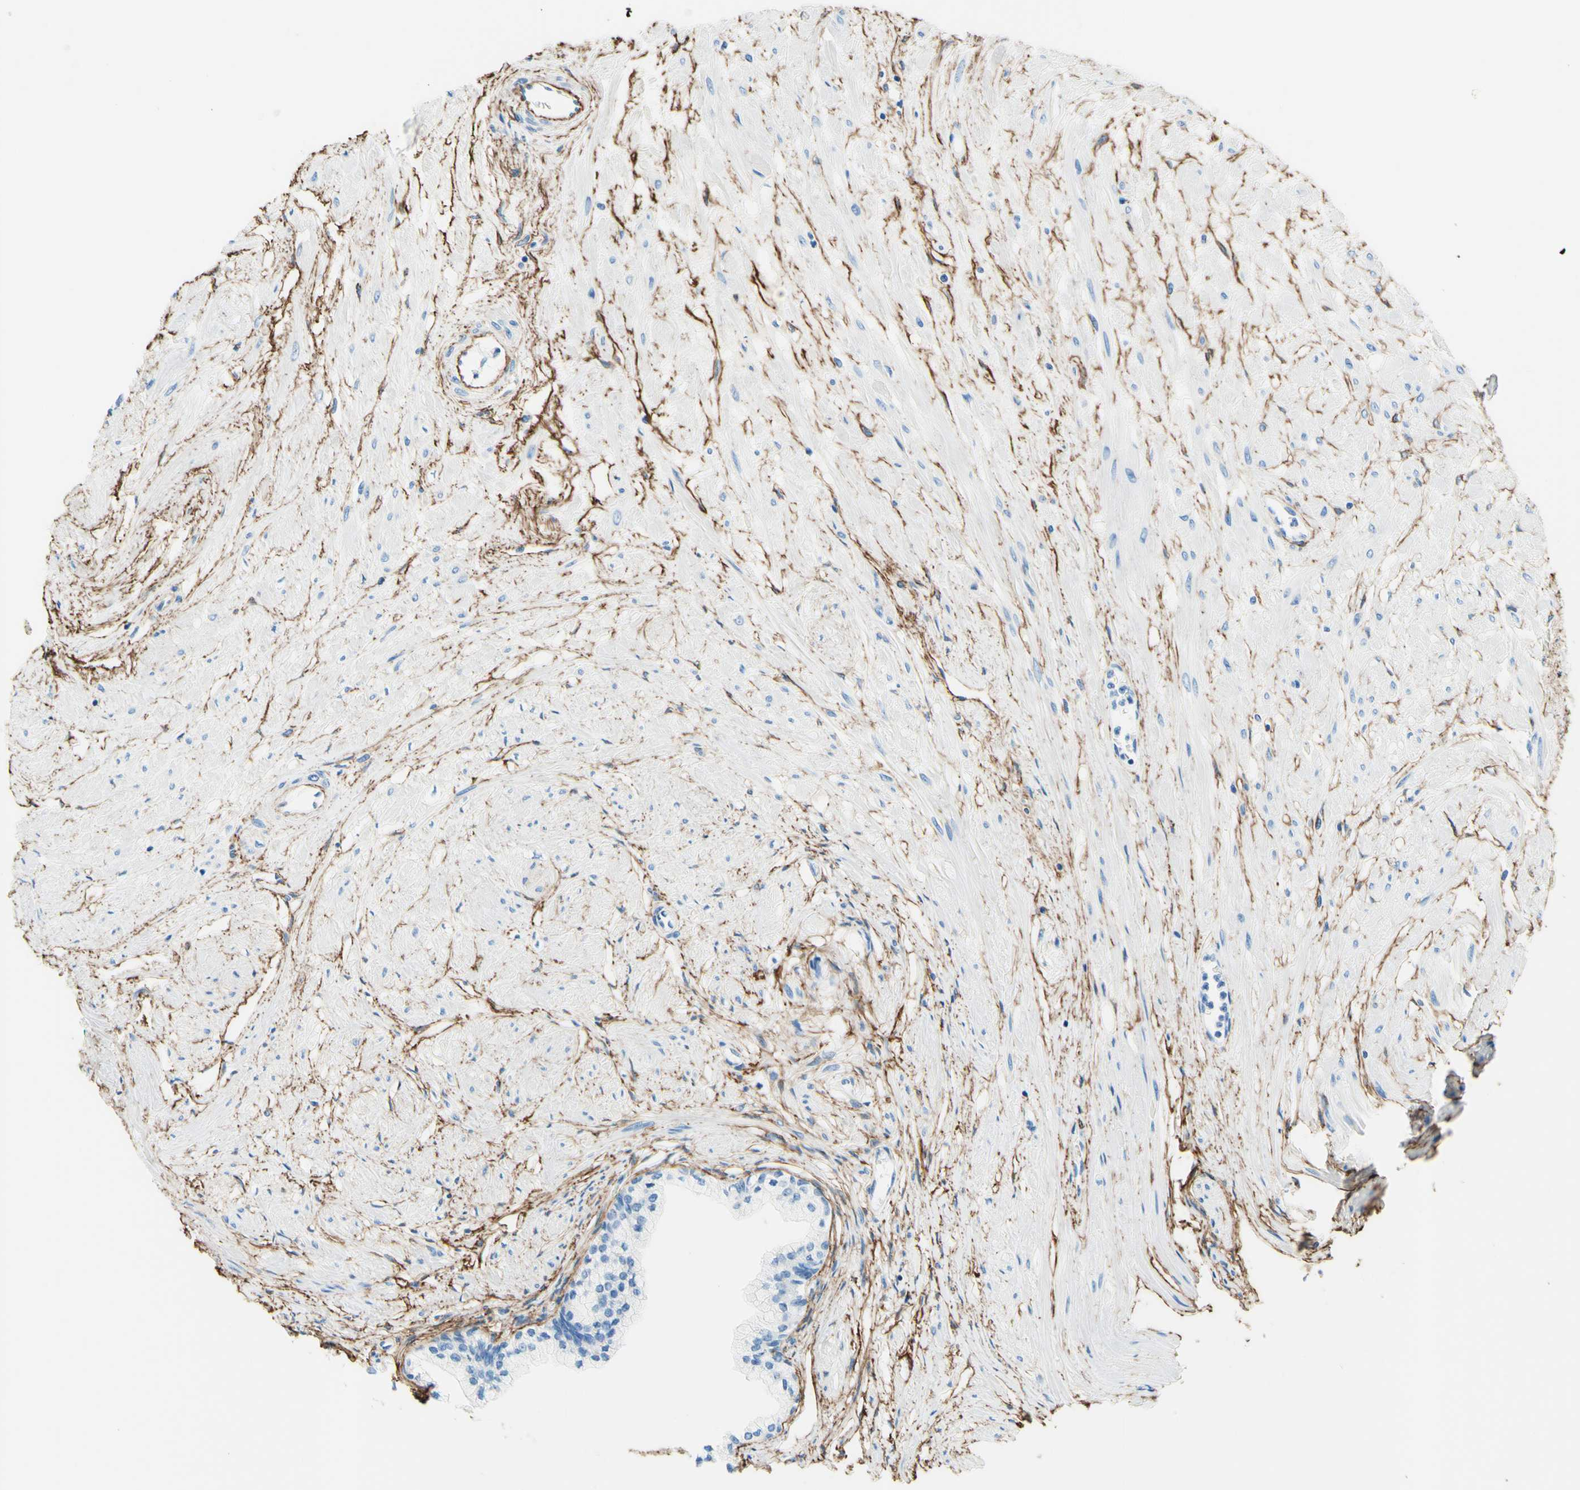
{"staining": {"intensity": "negative", "quantity": "none", "location": "none"}, "tissue": "prostate", "cell_type": "Glandular cells", "image_type": "normal", "snomed": [{"axis": "morphology", "description": "Normal tissue, NOS"}, {"axis": "topography", "description": "Prostate"}, {"axis": "topography", "description": "Seminal veicle"}], "caption": "A high-resolution image shows immunohistochemistry (IHC) staining of unremarkable prostate, which exhibits no significant positivity in glandular cells.", "gene": "MFAP5", "patient": {"sex": "male", "age": 60}}